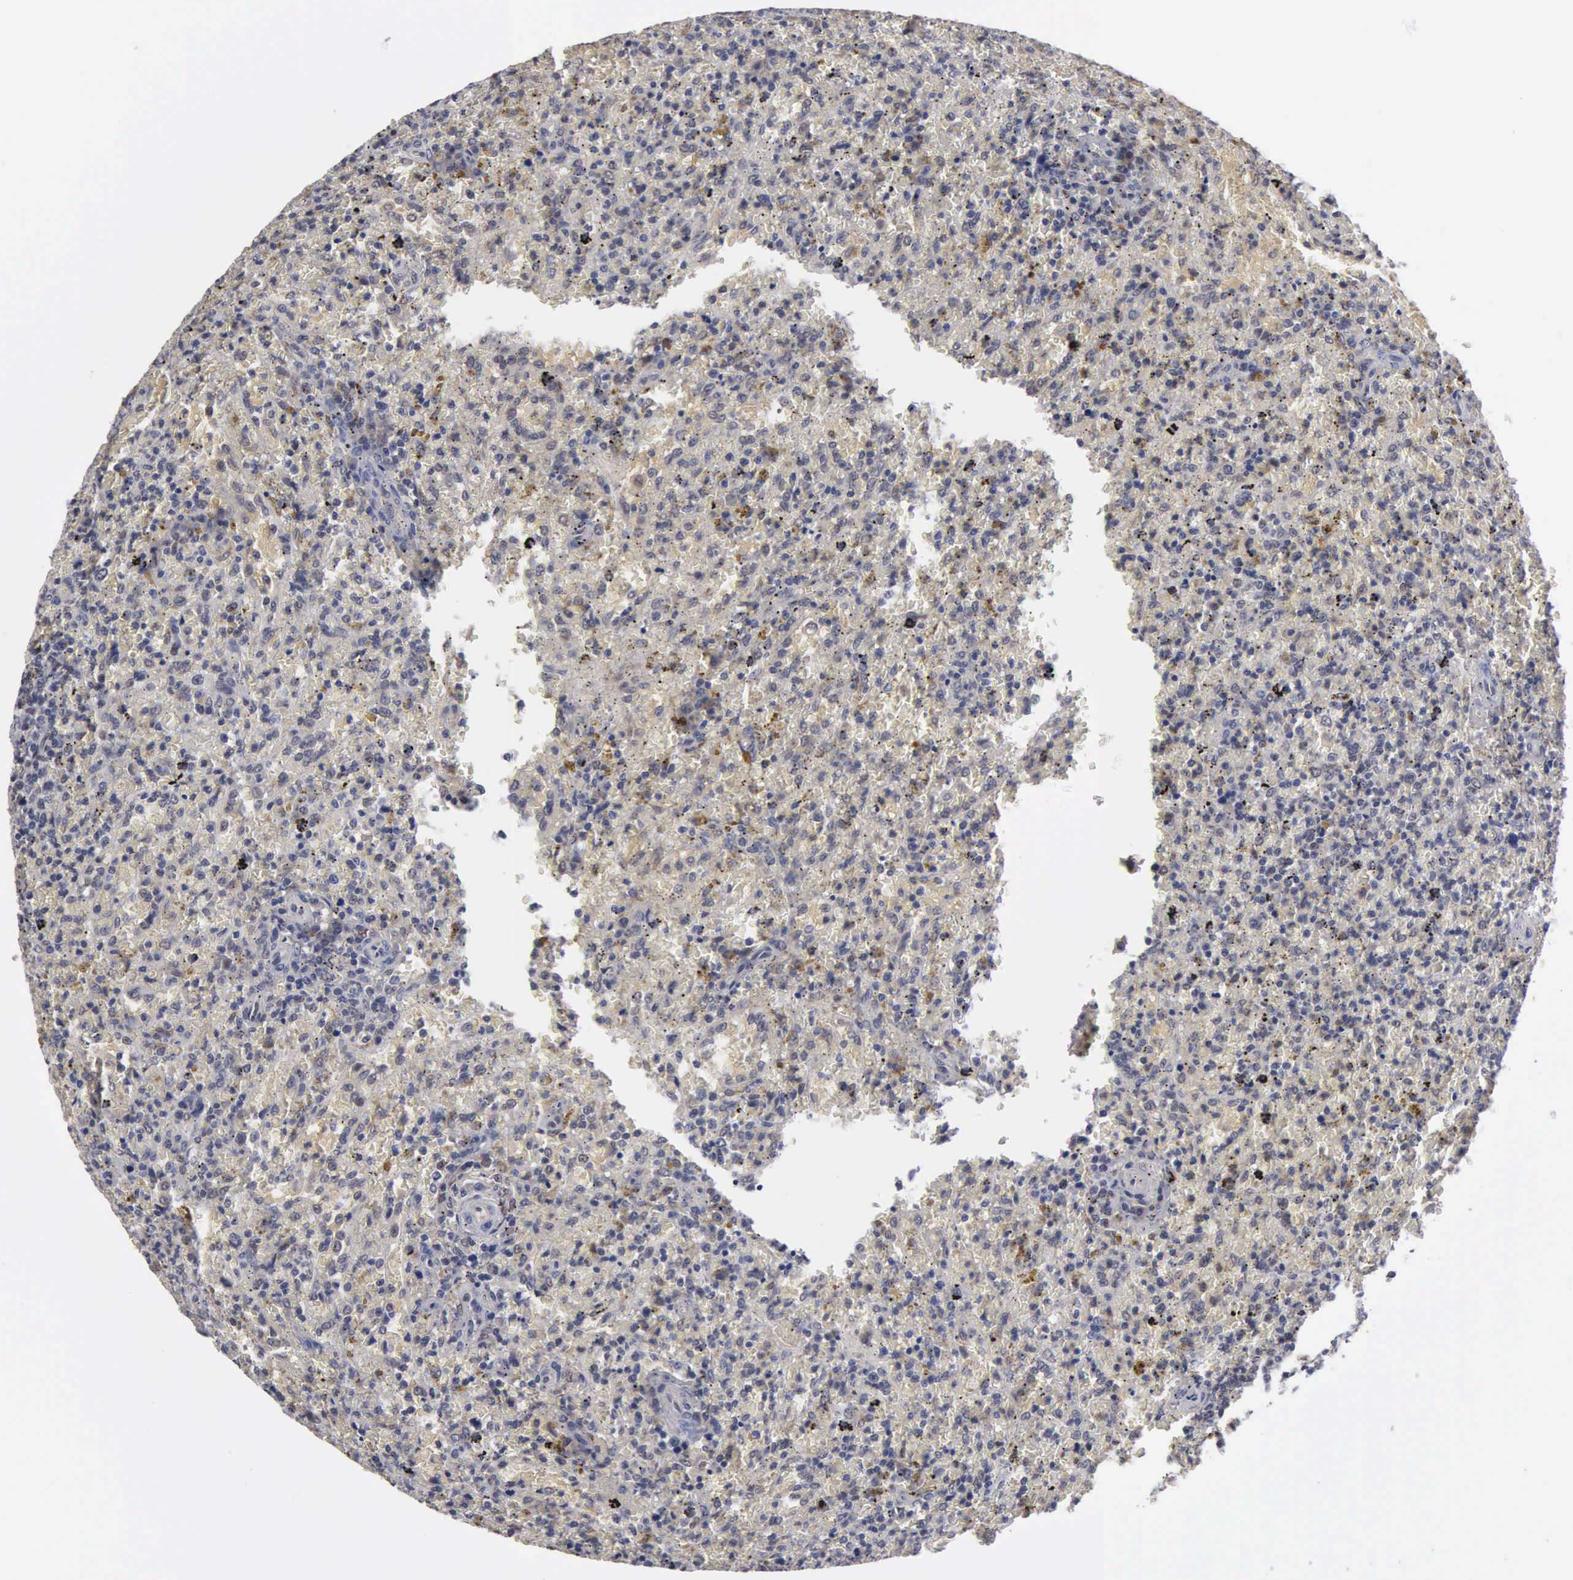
{"staining": {"intensity": "moderate", "quantity": "<25%", "location": "cytoplasmic/membranous"}, "tissue": "lymphoma", "cell_type": "Tumor cells", "image_type": "cancer", "snomed": [{"axis": "morphology", "description": "Malignant lymphoma, non-Hodgkin's type, High grade"}, {"axis": "topography", "description": "Spleen"}, {"axis": "topography", "description": "Lymph node"}], "caption": "Moderate cytoplasmic/membranous expression is appreciated in approximately <25% of tumor cells in lymphoma. The staining was performed using DAB, with brown indicating positive protein expression. Nuclei are stained blue with hematoxylin.", "gene": "ZBTB33", "patient": {"sex": "female", "age": 70}}